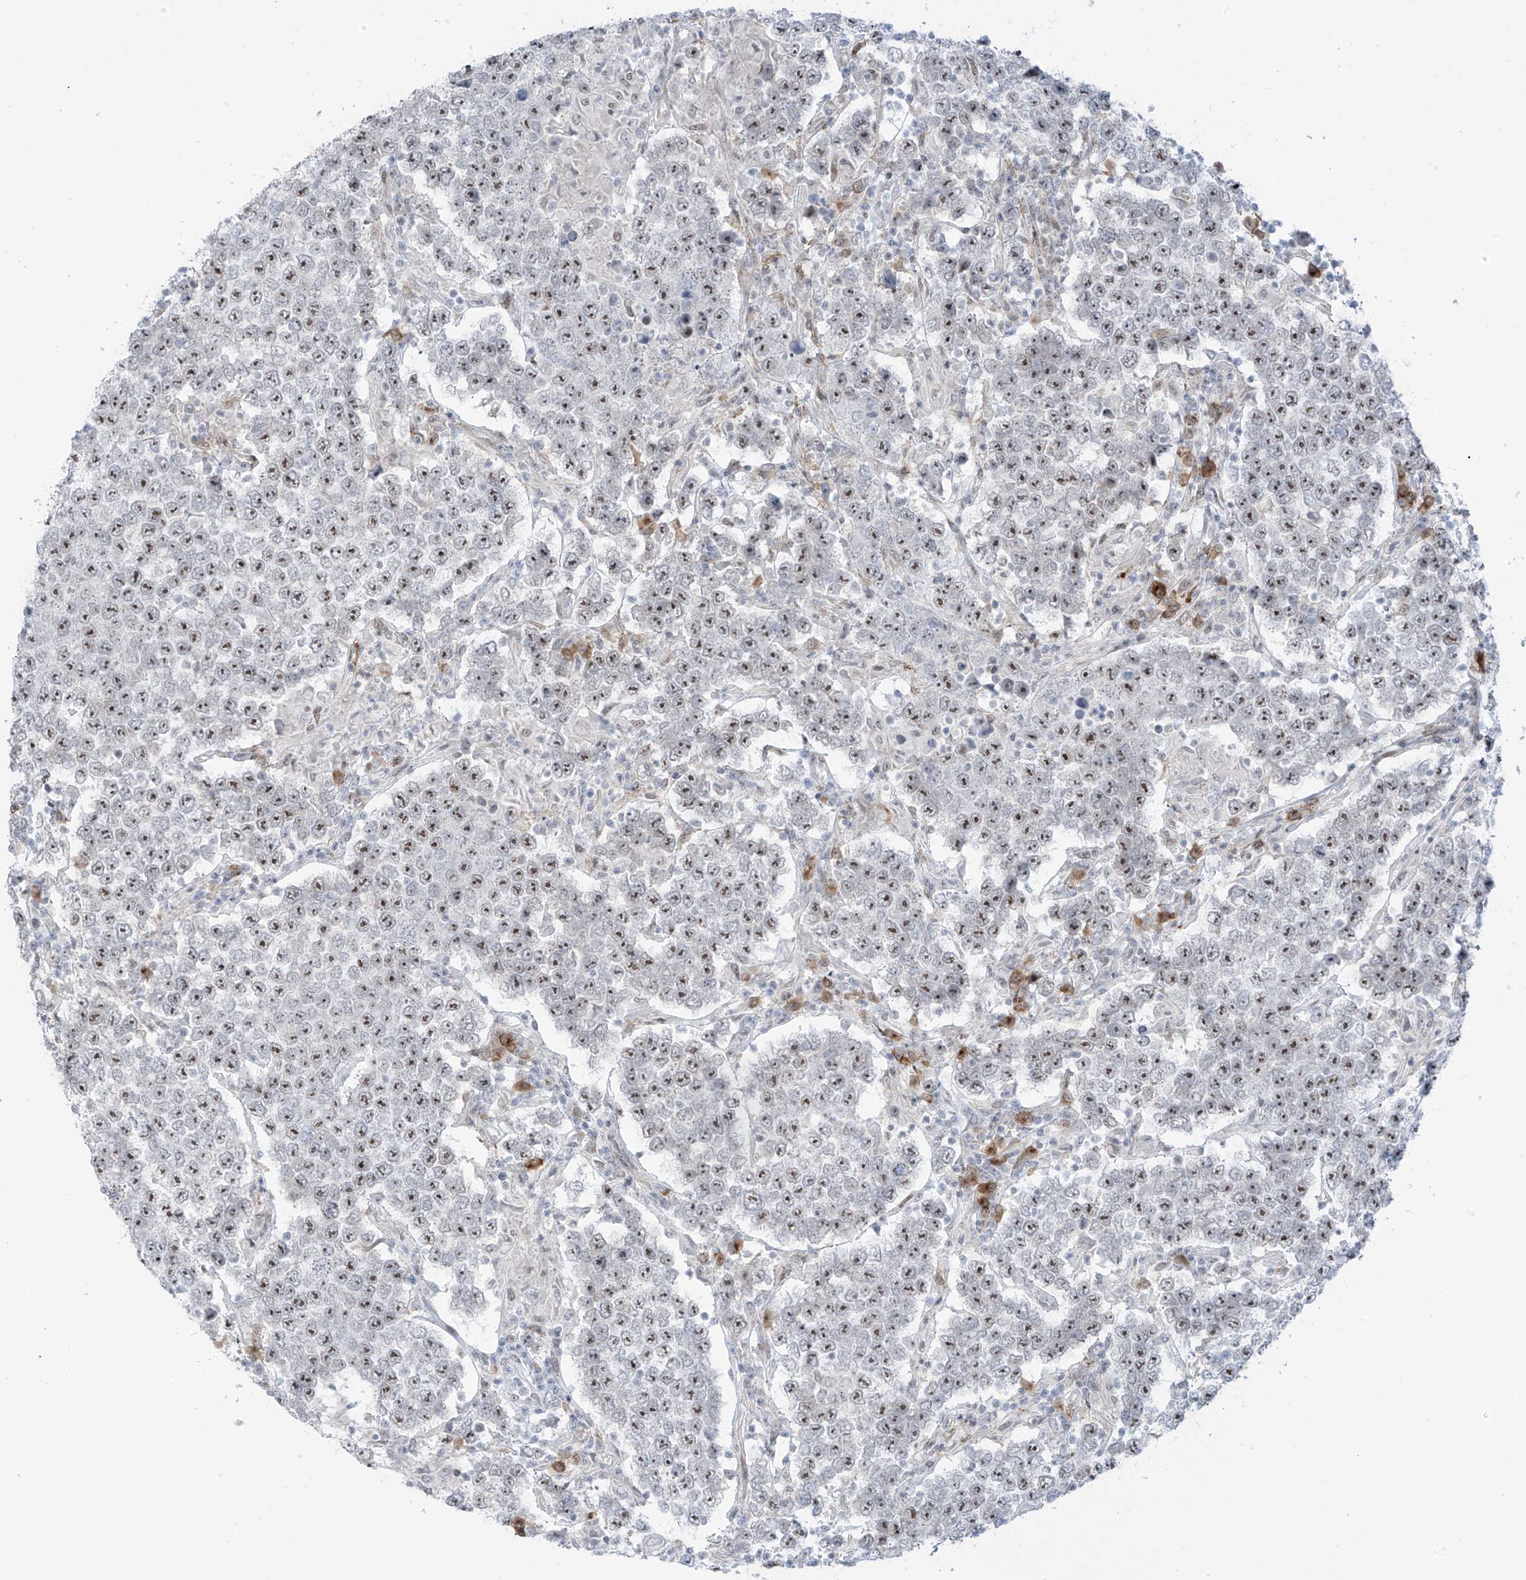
{"staining": {"intensity": "moderate", "quantity": ">75%", "location": "nuclear"}, "tissue": "testis cancer", "cell_type": "Tumor cells", "image_type": "cancer", "snomed": [{"axis": "morphology", "description": "Normal tissue, NOS"}, {"axis": "morphology", "description": "Urothelial carcinoma, High grade"}, {"axis": "morphology", "description": "Seminoma, NOS"}, {"axis": "morphology", "description": "Carcinoma, Embryonal, NOS"}, {"axis": "topography", "description": "Urinary bladder"}, {"axis": "topography", "description": "Testis"}], "caption": "The photomicrograph exhibits a brown stain indicating the presence of a protein in the nuclear of tumor cells in testis seminoma. The protein is shown in brown color, while the nuclei are stained blue.", "gene": "LIN9", "patient": {"sex": "male", "age": 41}}